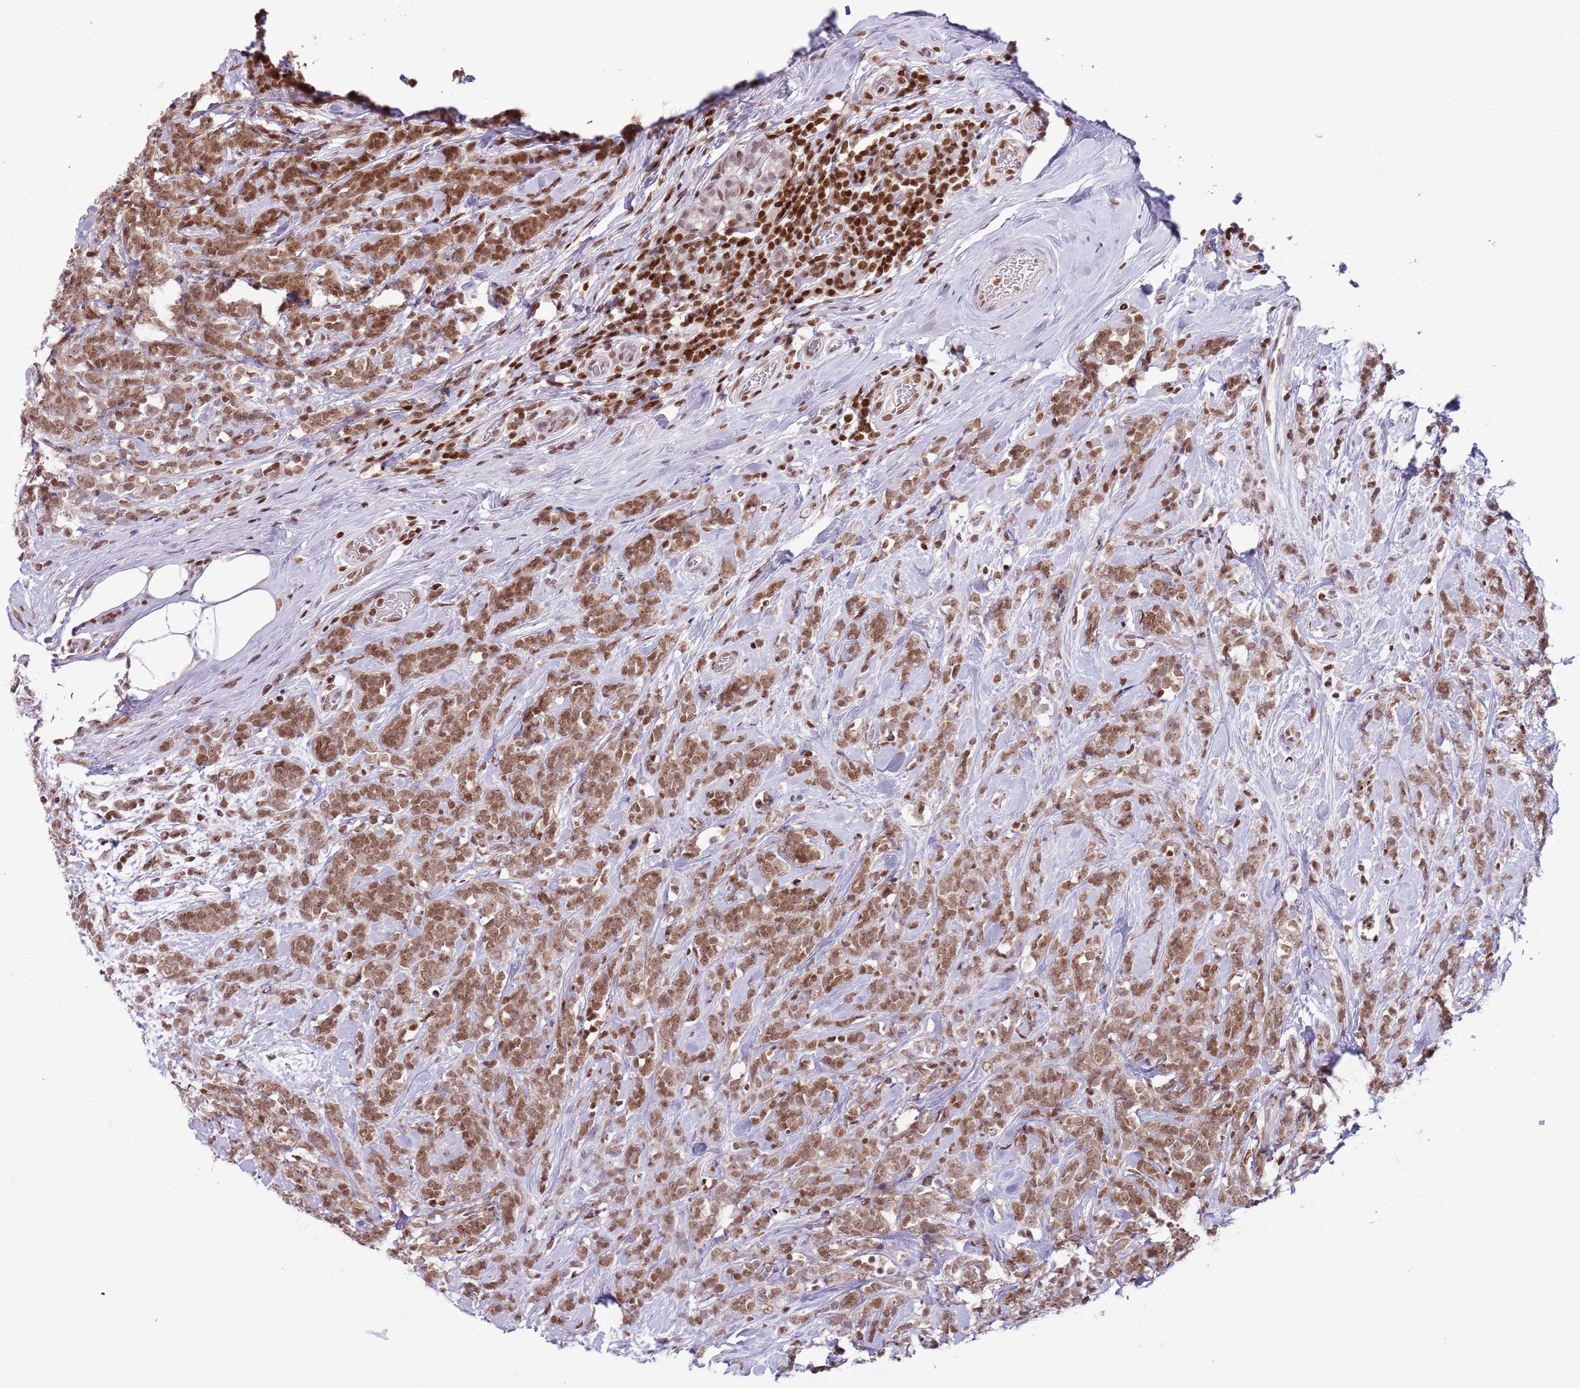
{"staining": {"intensity": "moderate", "quantity": ">75%", "location": "nuclear"}, "tissue": "breast cancer", "cell_type": "Tumor cells", "image_type": "cancer", "snomed": [{"axis": "morphology", "description": "Lobular carcinoma"}, {"axis": "topography", "description": "Breast"}], "caption": "Immunohistochemistry (IHC) image of breast cancer (lobular carcinoma) stained for a protein (brown), which shows medium levels of moderate nuclear staining in about >75% of tumor cells.", "gene": "SELENOH", "patient": {"sex": "female", "age": 58}}